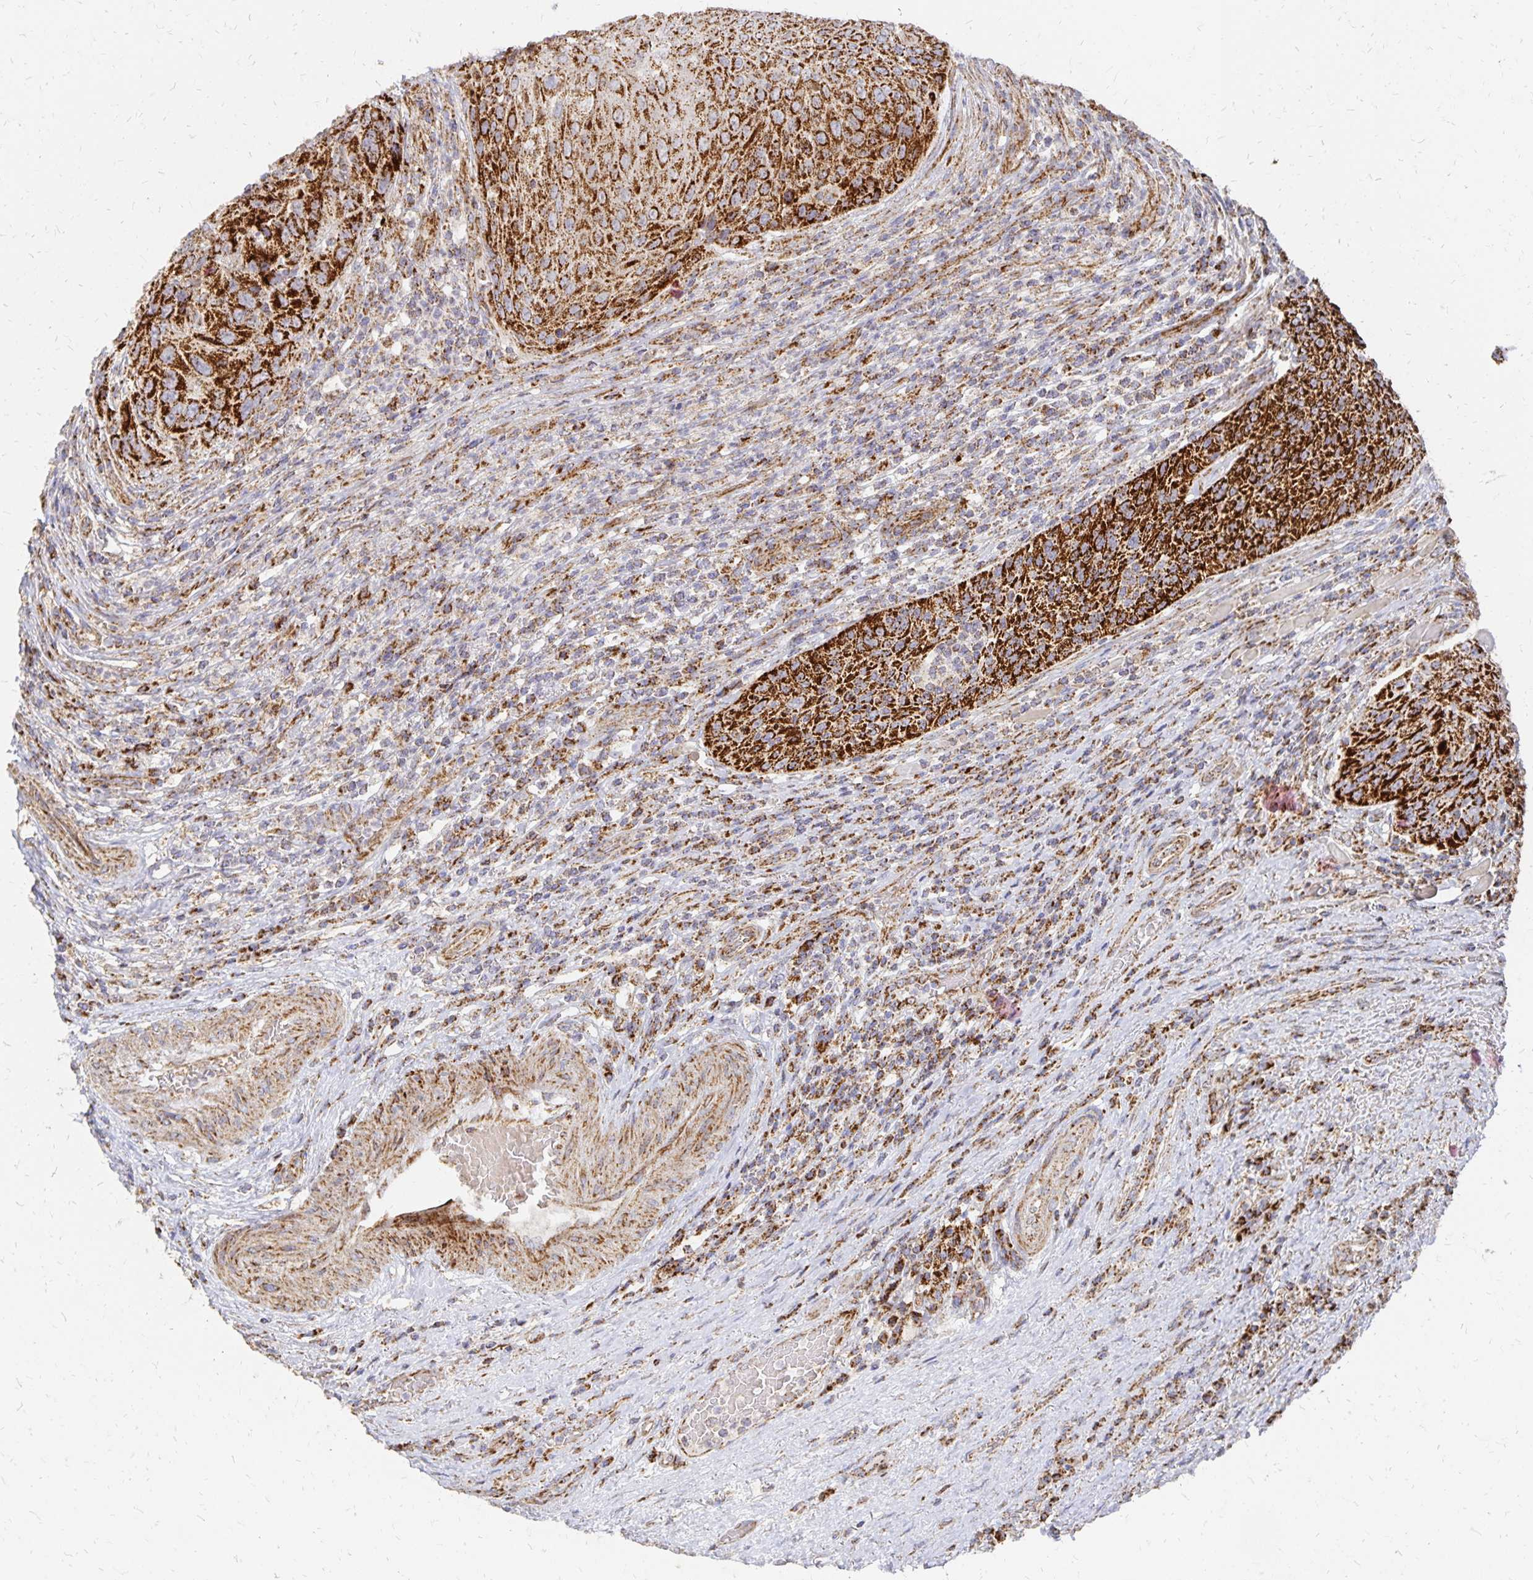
{"staining": {"intensity": "strong", "quantity": ">75%", "location": "cytoplasmic/membranous"}, "tissue": "urothelial cancer", "cell_type": "Tumor cells", "image_type": "cancer", "snomed": [{"axis": "morphology", "description": "Urothelial carcinoma, High grade"}, {"axis": "topography", "description": "Urinary bladder"}], "caption": "A high amount of strong cytoplasmic/membranous expression is identified in approximately >75% of tumor cells in high-grade urothelial carcinoma tissue.", "gene": "STOML2", "patient": {"sex": "female", "age": 70}}